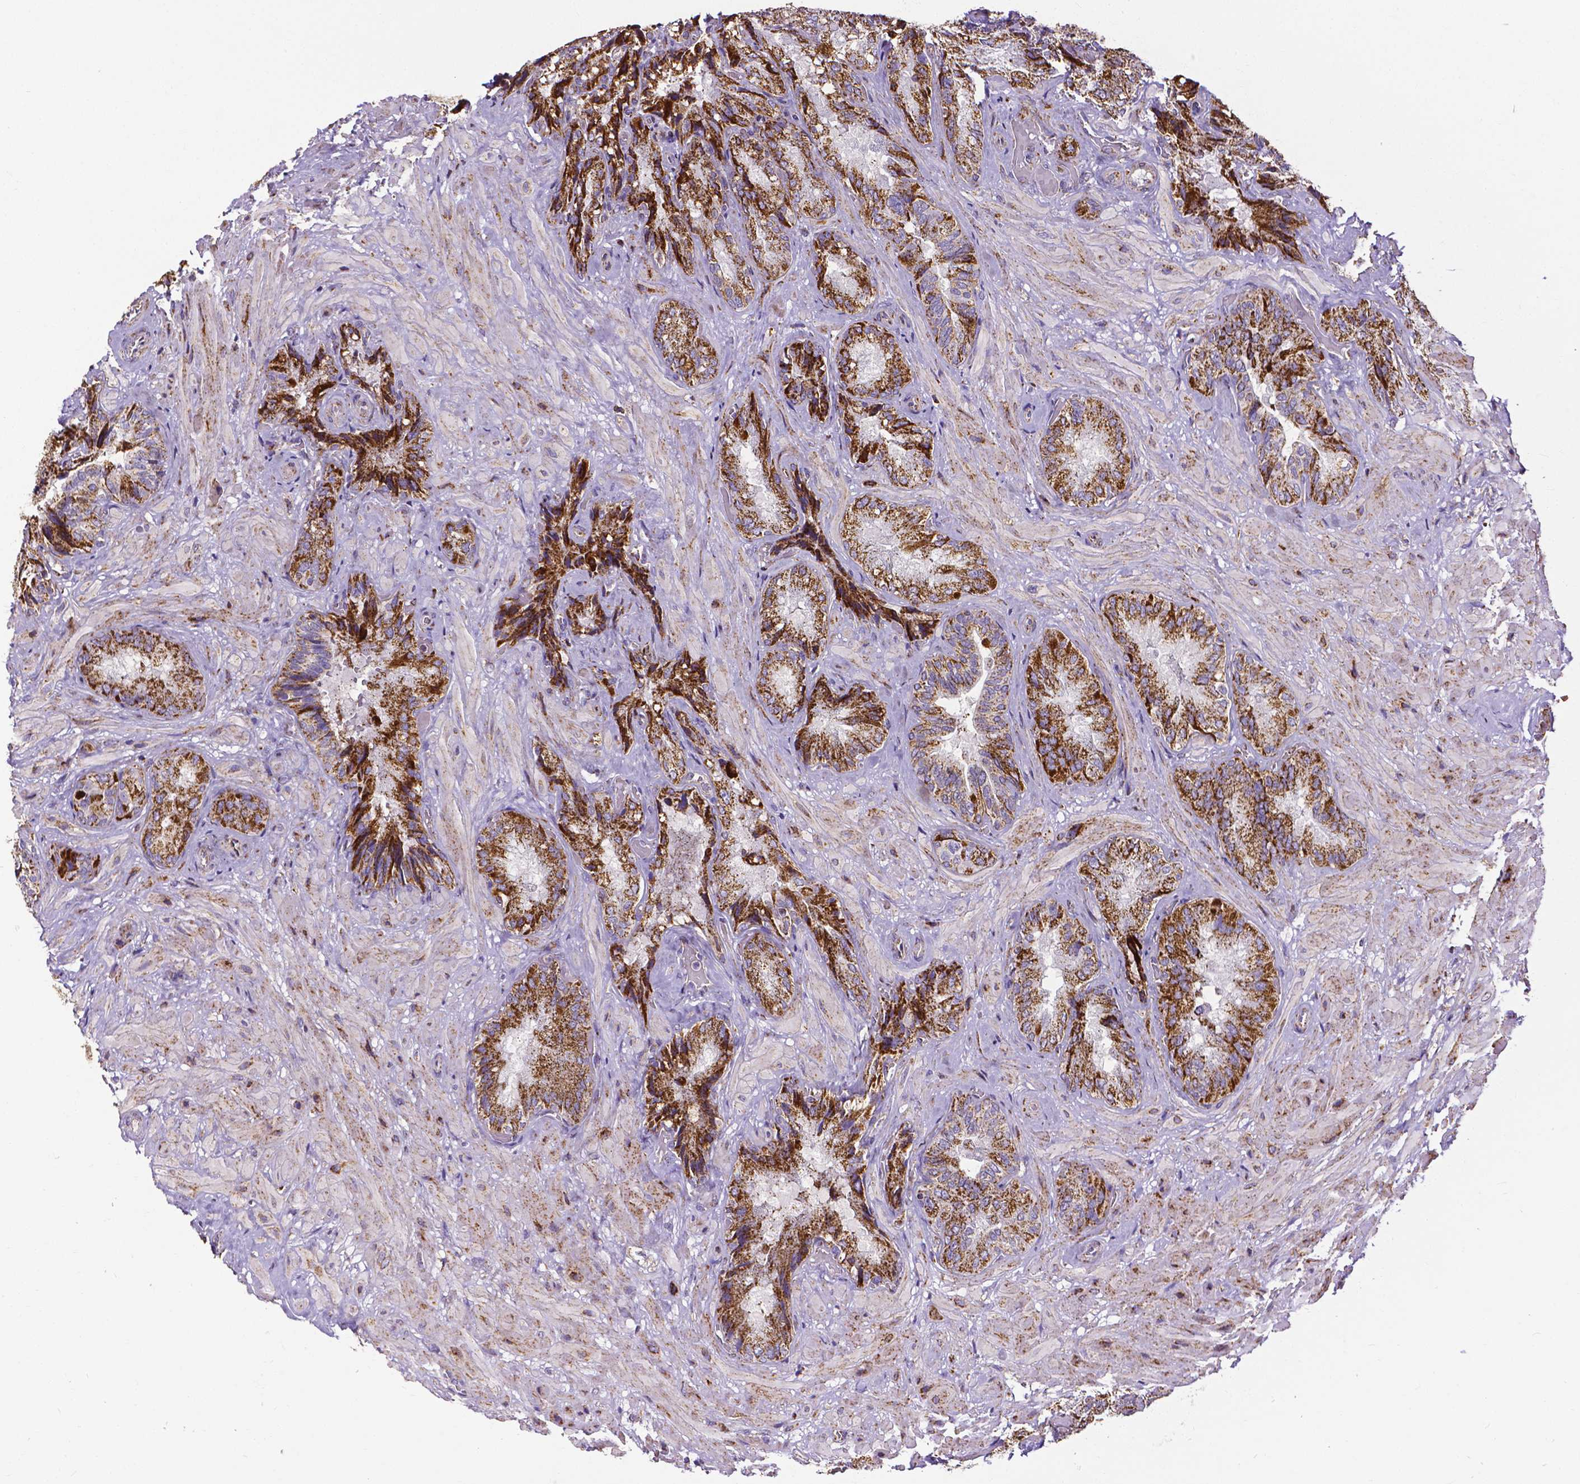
{"staining": {"intensity": "strong", "quantity": ">75%", "location": "cytoplasmic/membranous"}, "tissue": "seminal vesicle", "cell_type": "Glandular cells", "image_type": "normal", "snomed": [{"axis": "morphology", "description": "Normal tissue, NOS"}, {"axis": "topography", "description": "Seminal veicle"}], "caption": "IHC image of normal human seminal vesicle stained for a protein (brown), which exhibits high levels of strong cytoplasmic/membranous staining in about >75% of glandular cells.", "gene": "MACC1", "patient": {"sex": "male", "age": 57}}